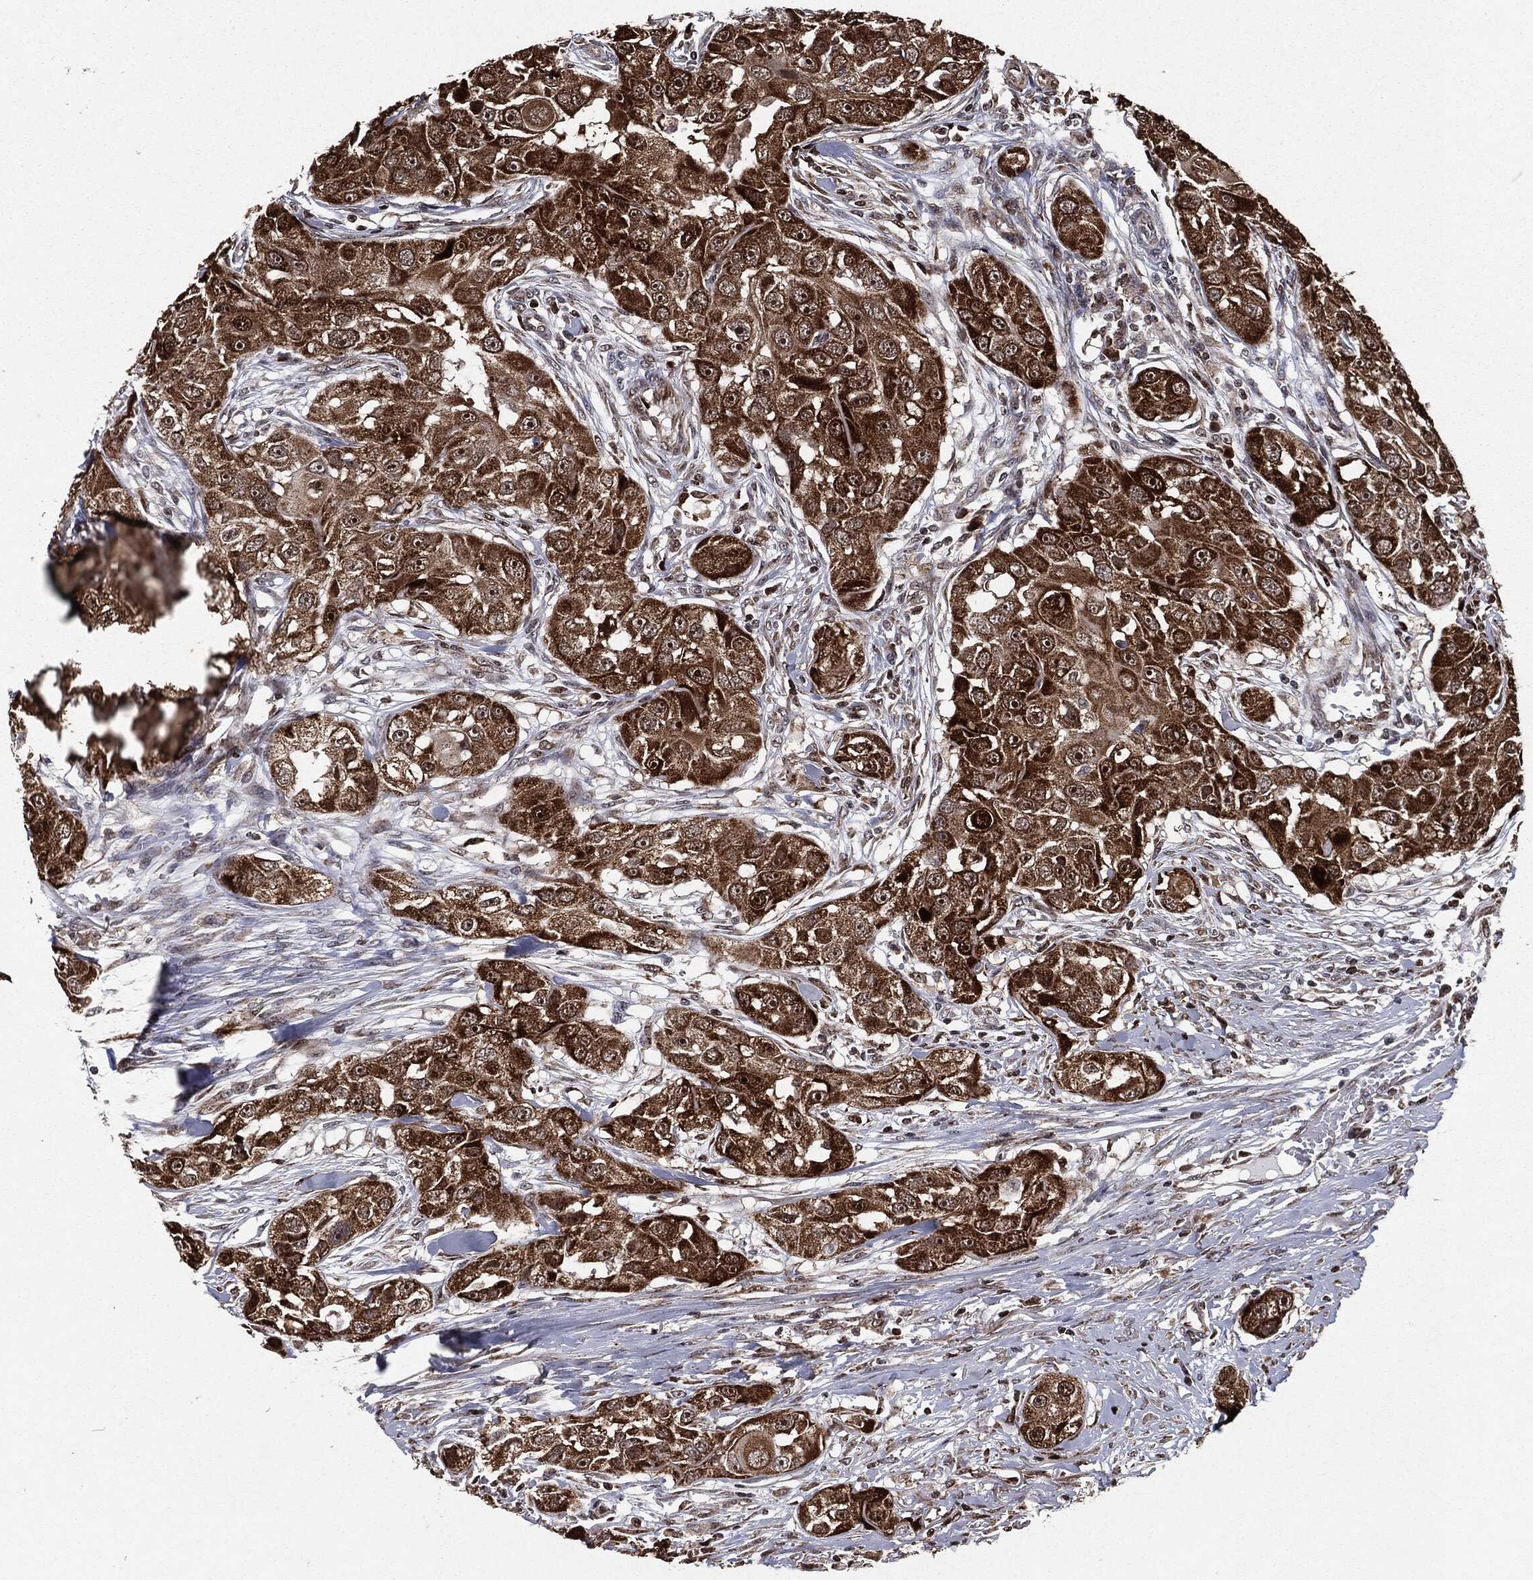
{"staining": {"intensity": "strong", "quantity": ">75%", "location": "cytoplasmic/membranous"}, "tissue": "head and neck cancer", "cell_type": "Tumor cells", "image_type": "cancer", "snomed": [{"axis": "morphology", "description": "Squamous cell carcinoma, NOS"}, {"axis": "topography", "description": "Head-Neck"}], "caption": "IHC micrograph of squamous cell carcinoma (head and neck) stained for a protein (brown), which shows high levels of strong cytoplasmic/membranous positivity in about >75% of tumor cells.", "gene": "CHCHD2", "patient": {"sex": "male", "age": 51}}